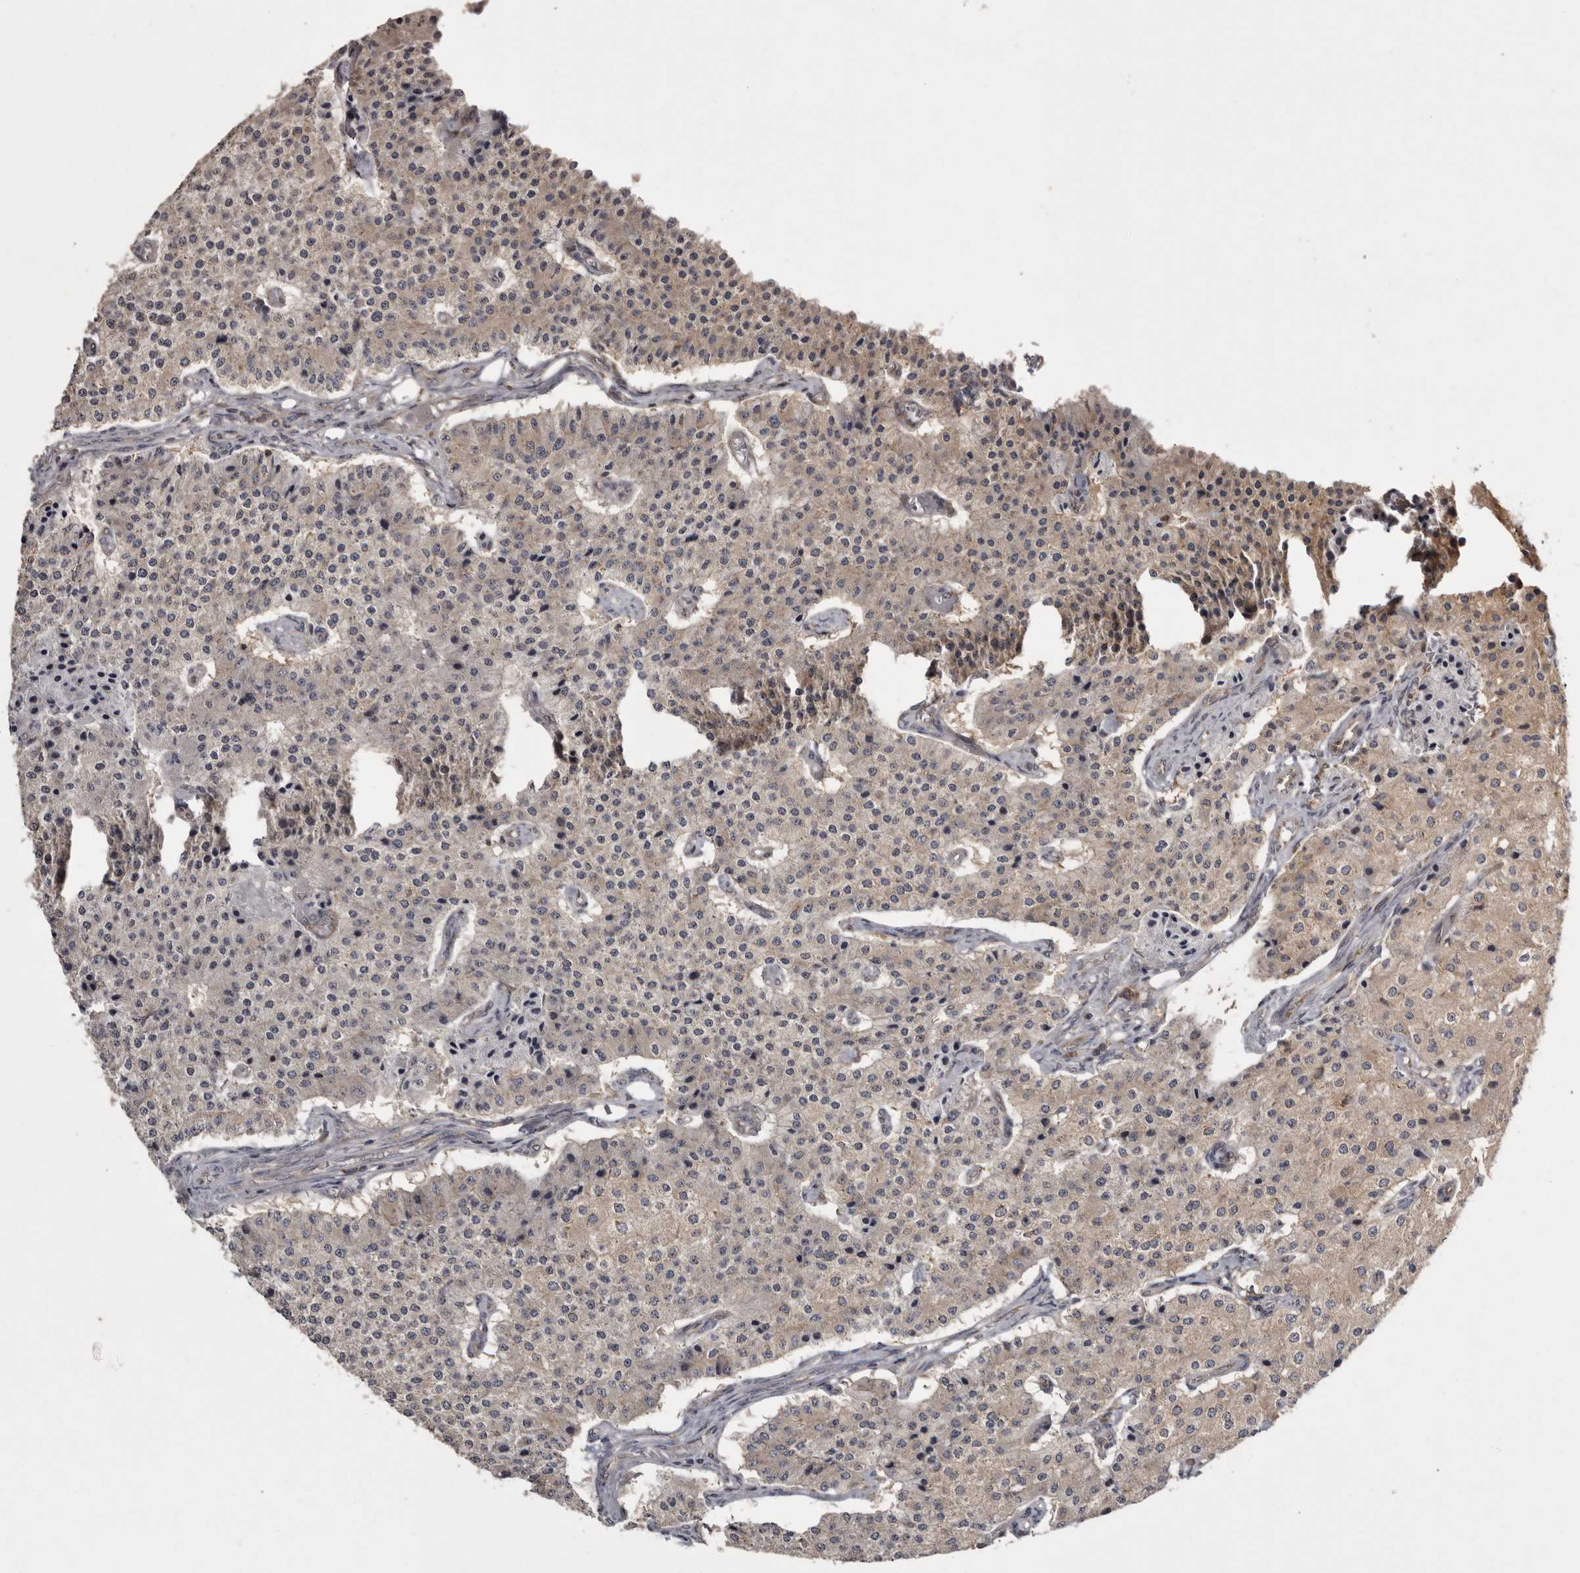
{"staining": {"intensity": "weak", "quantity": ">75%", "location": "cytoplasmic/membranous"}, "tissue": "carcinoid", "cell_type": "Tumor cells", "image_type": "cancer", "snomed": [{"axis": "morphology", "description": "Carcinoid, malignant, NOS"}, {"axis": "topography", "description": "Colon"}], "caption": "Immunohistochemistry (IHC) image of carcinoid (malignant) stained for a protein (brown), which shows low levels of weak cytoplasmic/membranous expression in about >75% of tumor cells.", "gene": "DARS1", "patient": {"sex": "female", "age": 52}}